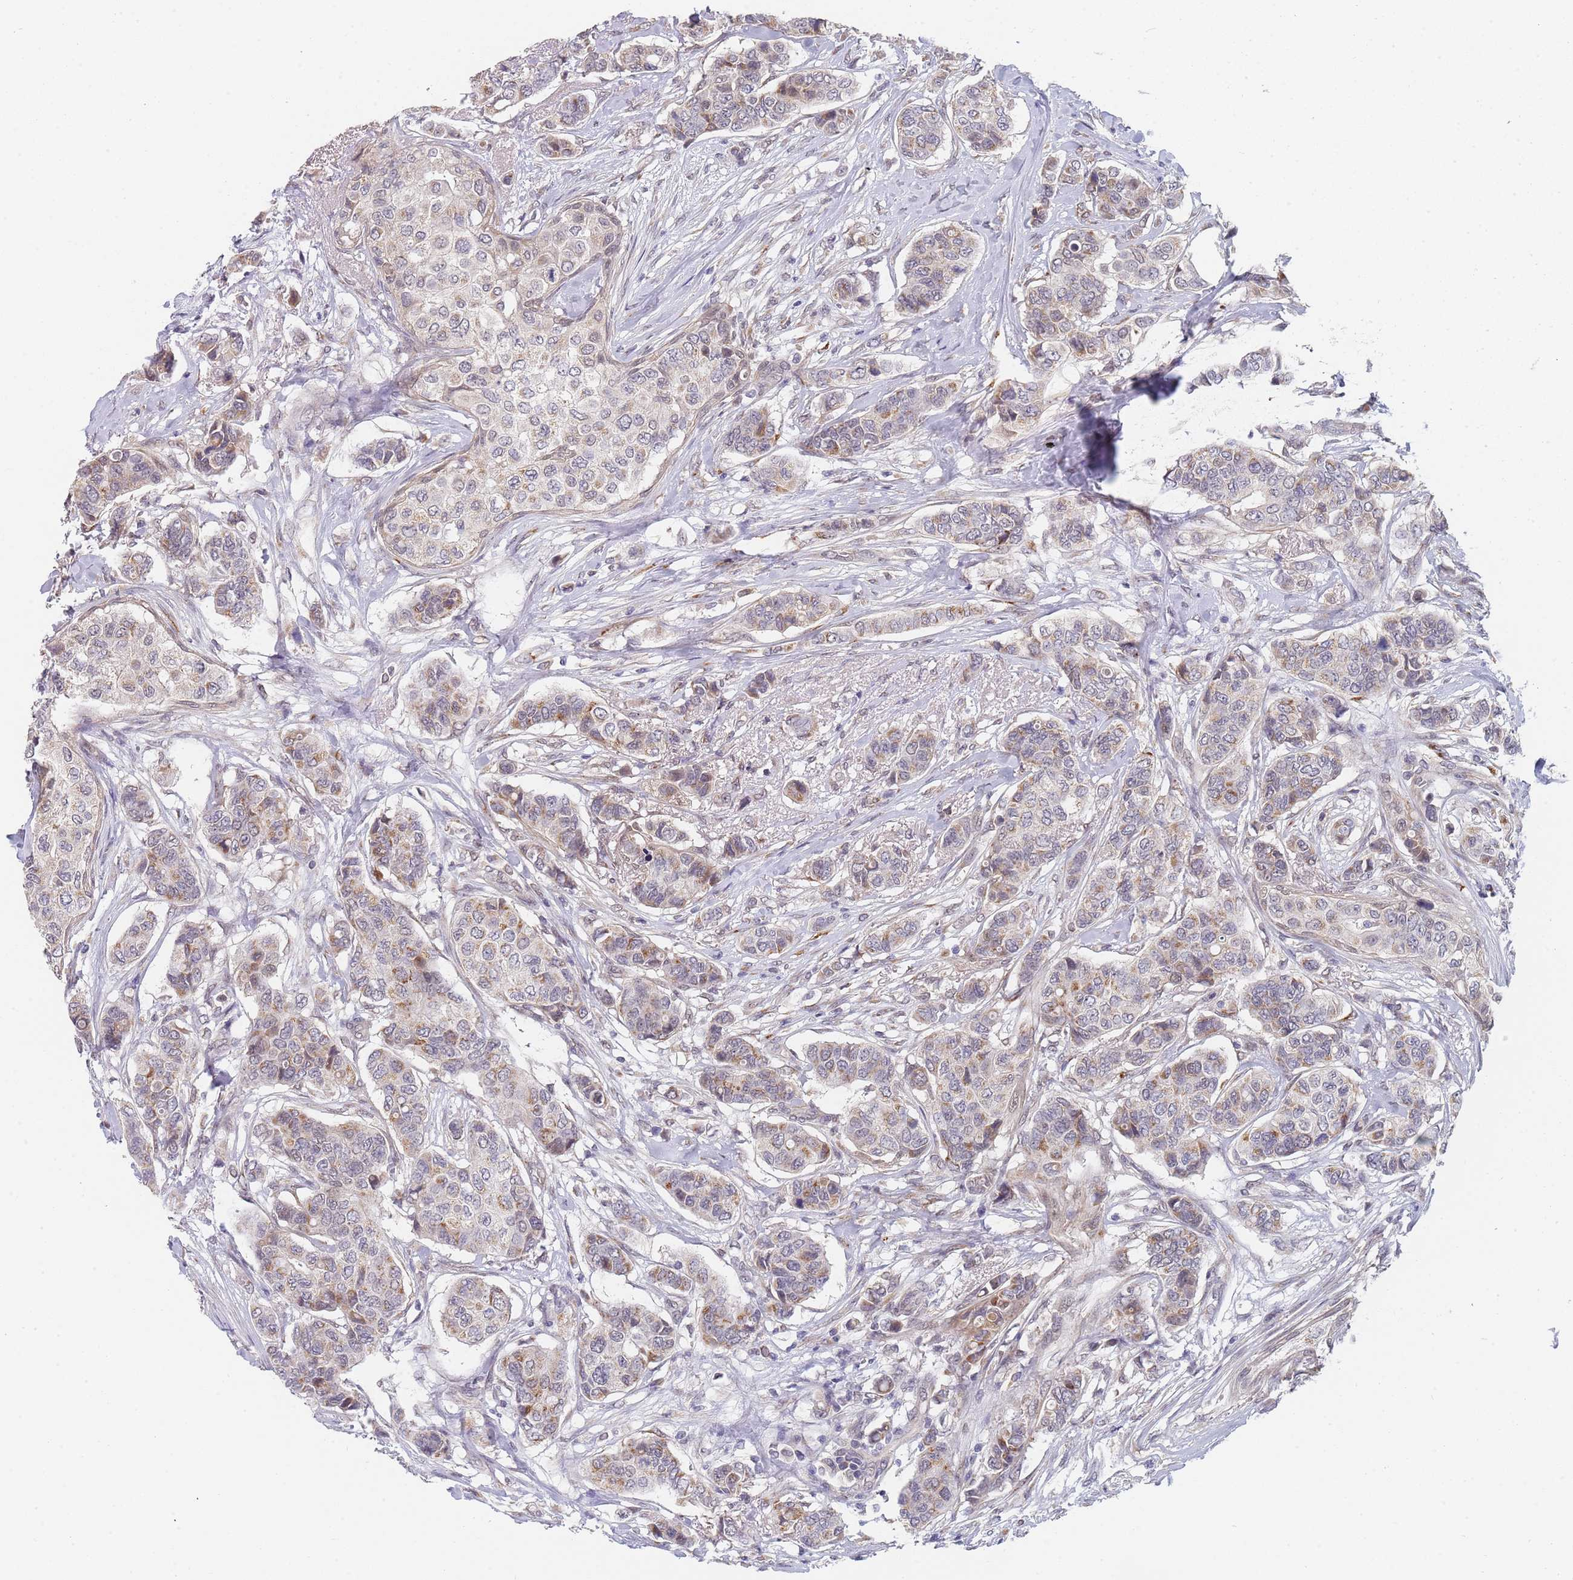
{"staining": {"intensity": "weak", "quantity": "<25%", "location": "cytoplasmic/membranous"}, "tissue": "breast cancer", "cell_type": "Tumor cells", "image_type": "cancer", "snomed": [{"axis": "morphology", "description": "Lobular carcinoma"}, {"axis": "topography", "description": "Breast"}], "caption": "IHC micrograph of neoplastic tissue: breast lobular carcinoma stained with DAB reveals no significant protein staining in tumor cells.", "gene": "B4GALT4", "patient": {"sex": "female", "age": 51}}